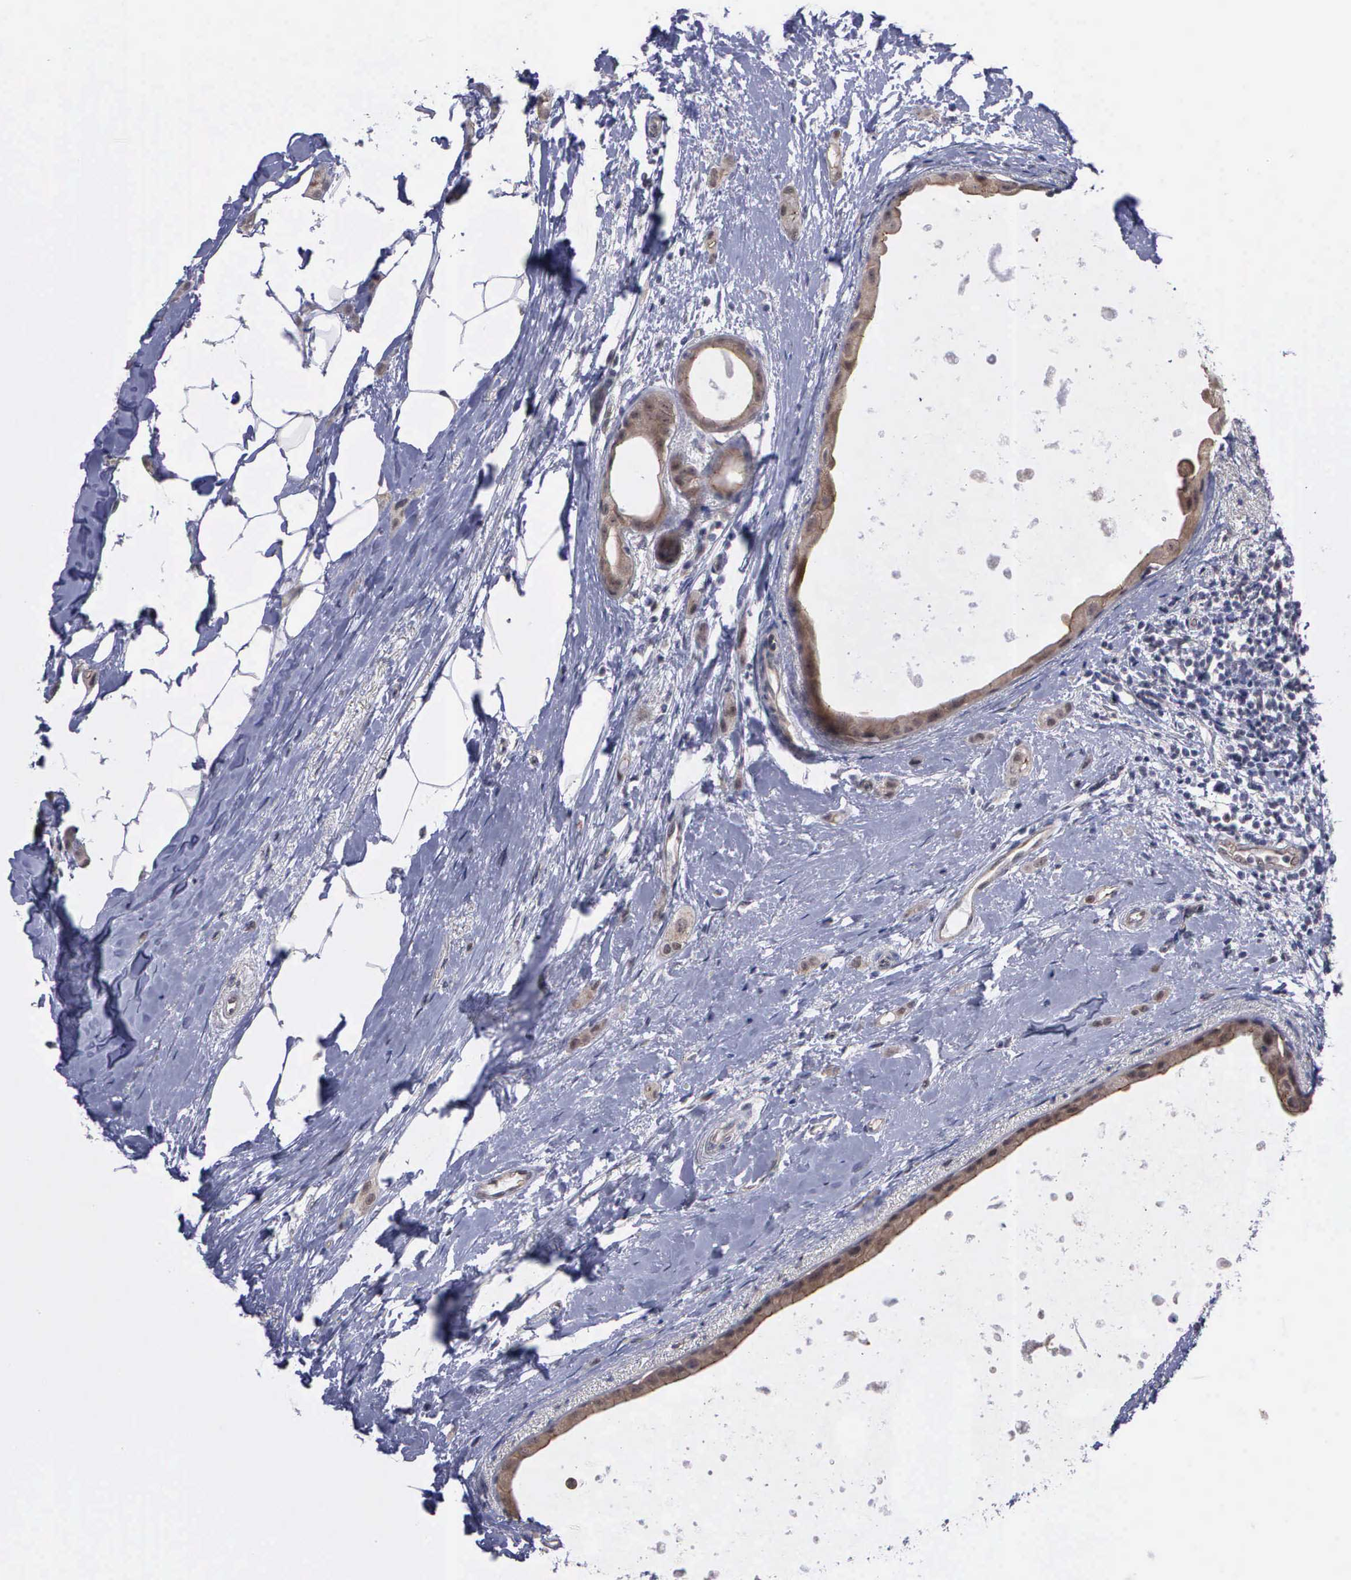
{"staining": {"intensity": "weak", "quantity": ">75%", "location": "cytoplasmic/membranous,nuclear"}, "tissue": "breast cancer", "cell_type": "Tumor cells", "image_type": "cancer", "snomed": [{"axis": "morphology", "description": "Lobular carcinoma"}, {"axis": "topography", "description": "Breast"}], "caption": "There is low levels of weak cytoplasmic/membranous and nuclear positivity in tumor cells of breast cancer (lobular carcinoma), as demonstrated by immunohistochemical staining (brown color).", "gene": "MAP3K9", "patient": {"sex": "female", "age": 55}}